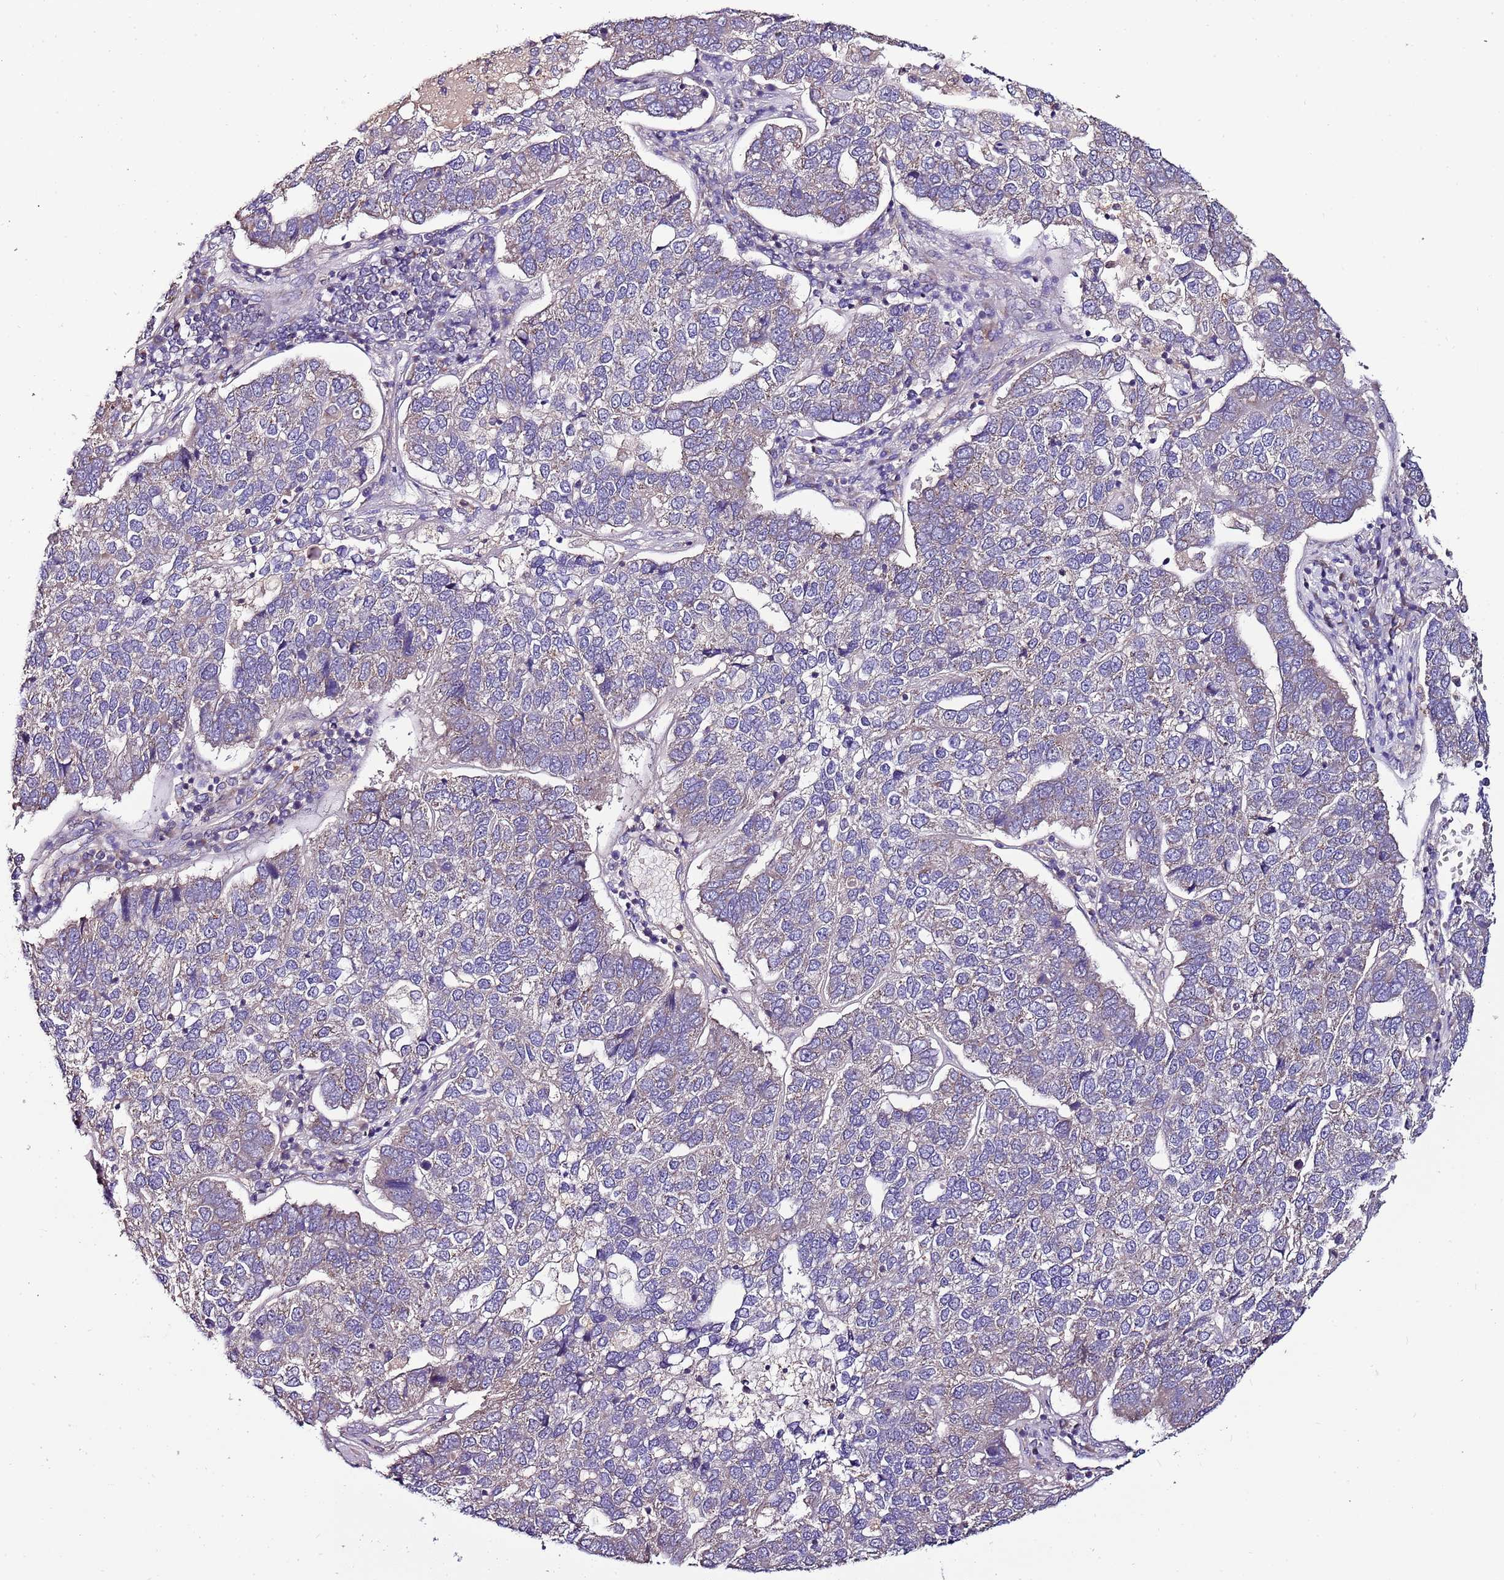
{"staining": {"intensity": "negative", "quantity": "none", "location": "none"}, "tissue": "pancreatic cancer", "cell_type": "Tumor cells", "image_type": "cancer", "snomed": [{"axis": "morphology", "description": "Adenocarcinoma, NOS"}, {"axis": "topography", "description": "Pancreas"}], "caption": "IHC histopathology image of neoplastic tissue: human pancreatic adenocarcinoma stained with DAB exhibits no significant protein expression in tumor cells.", "gene": "FAM20A", "patient": {"sex": "female", "age": 61}}